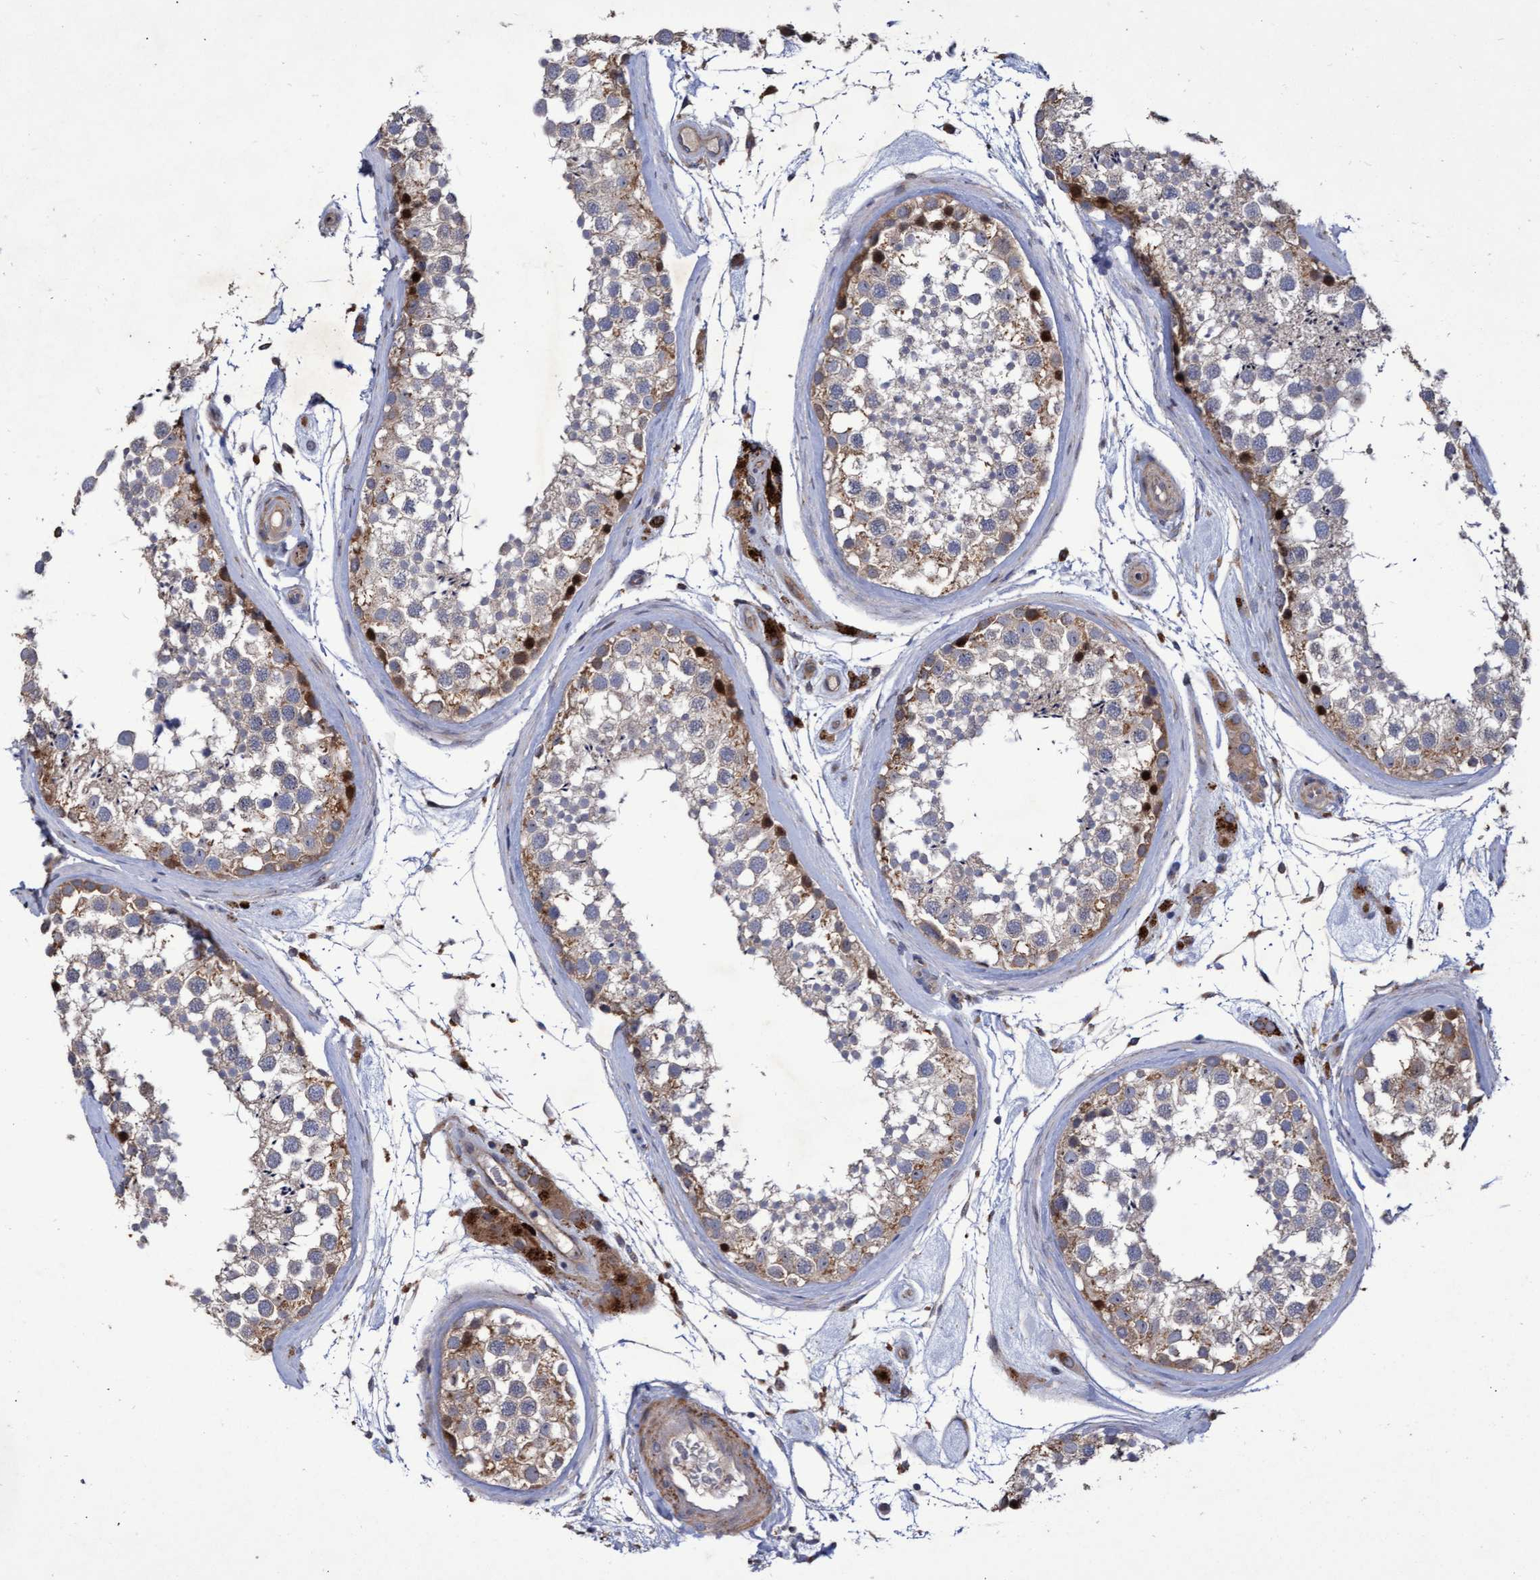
{"staining": {"intensity": "moderate", "quantity": "25%-75%", "location": "cytoplasmic/membranous"}, "tissue": "testis", "cell_type": "Cells in seminiferous ducts", "image_type": "normal", "snomed": [{"axis": "morphology", "description": "Normal tissue, NOS"}, {"axis": "topography", "description": "Testis"}], "caption": "The immunohistochemical stain labels moderate cytoplasmic/membranous expression in cells in seminiferous ducts of normal testis.", "gene": "ABCF2", "patient": {"sex": "male", "age": 46}}